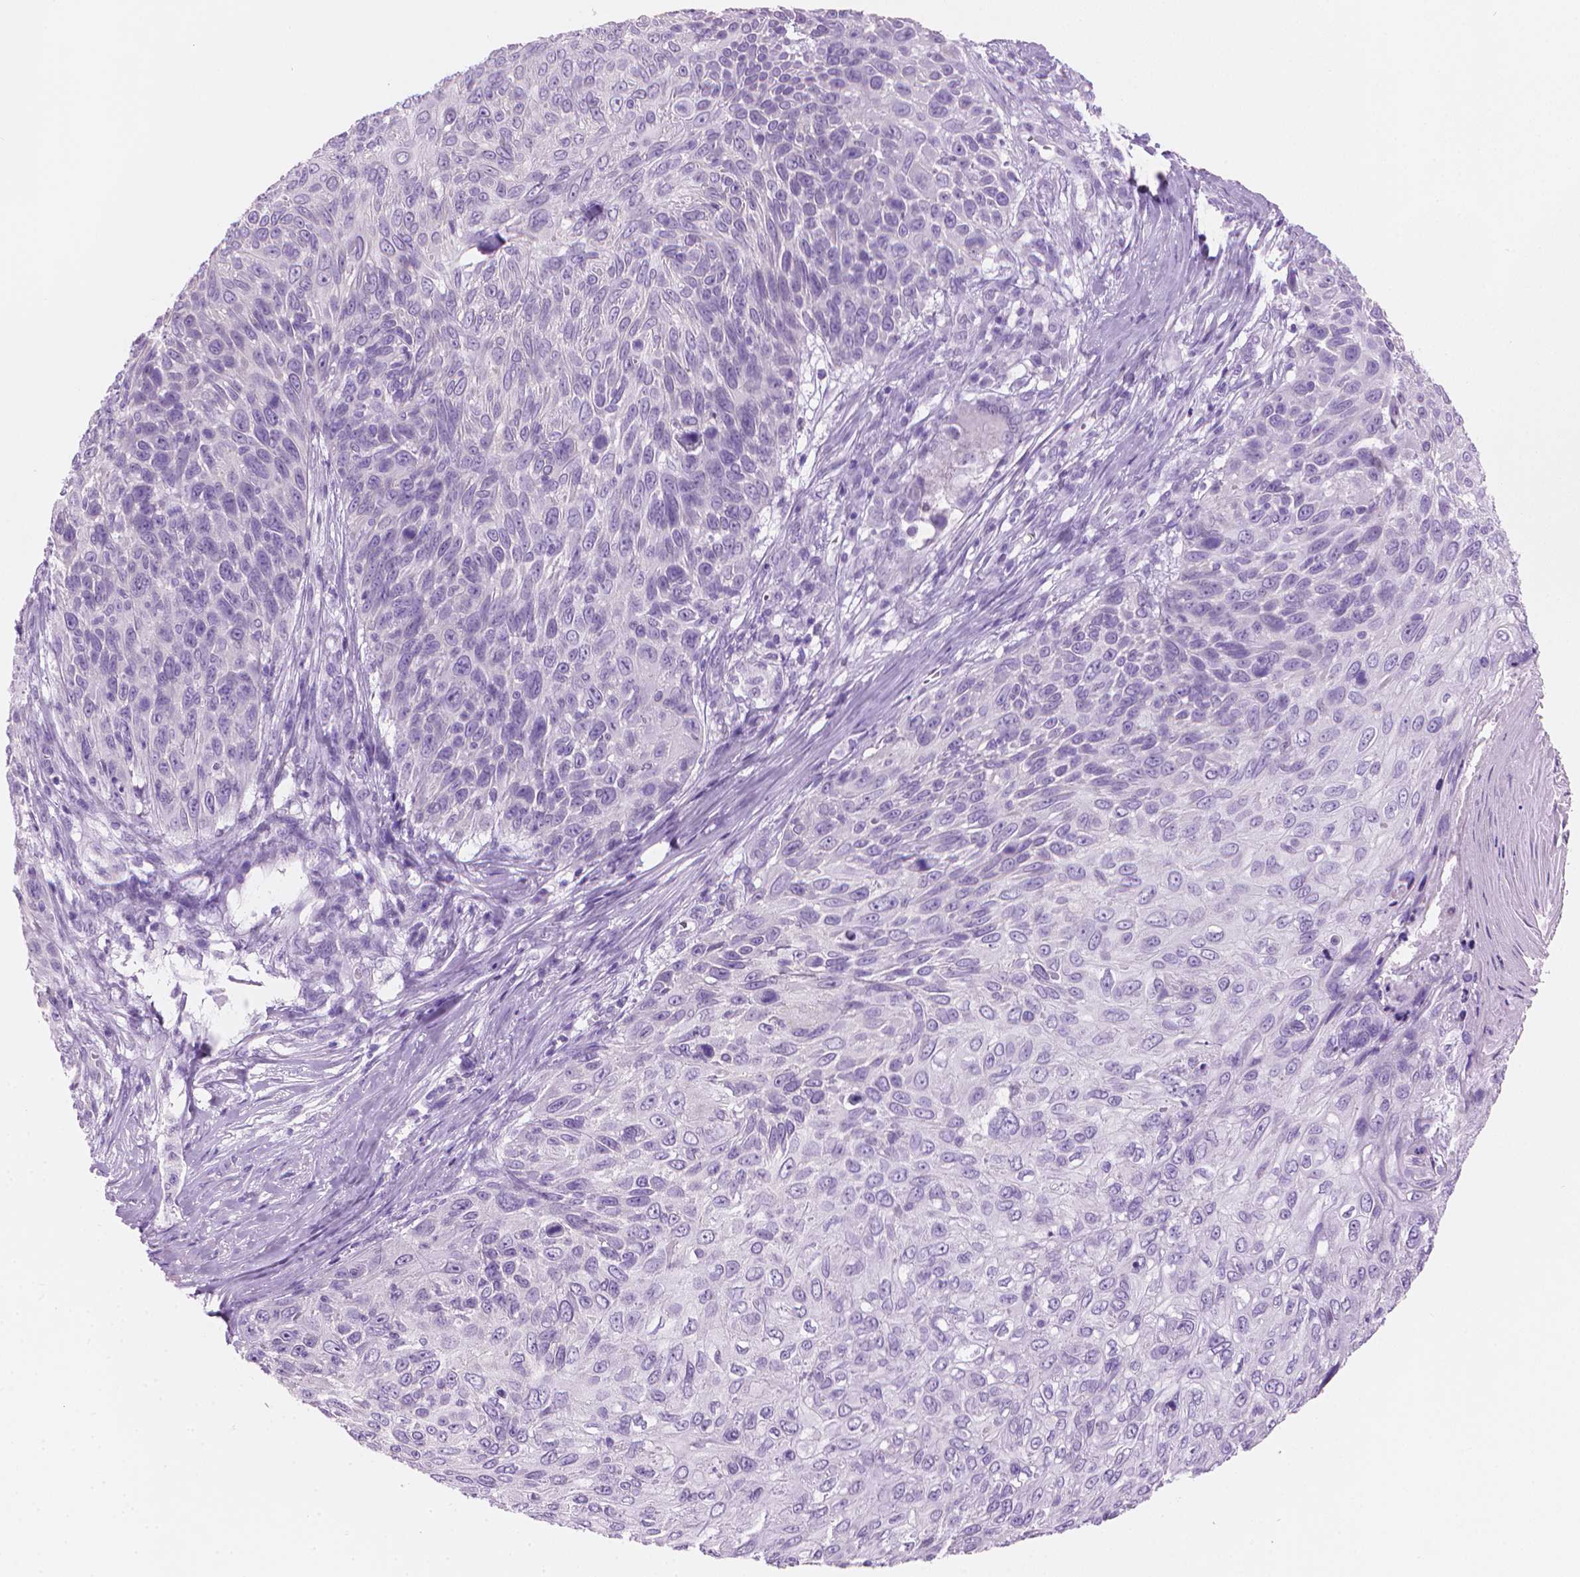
{"staining": {"intensity": "negative", "quantity": "none", "location": "none"}, "tissue": "skin cancer", "cell_type": "Tumor cells", "image_type": "cancer", "snomed": [{"axis": "morphology", "description": "Squamous cell carcinoma, NOS"}, {"axis": "topography", "description": "Skin"}], "caption": "Protein analysis of skin squamous cell carcinoma exhibits no significant positivity in tumor cells.", "gene": "TTC29", "patient": {"sex": "male", "age": 92}}